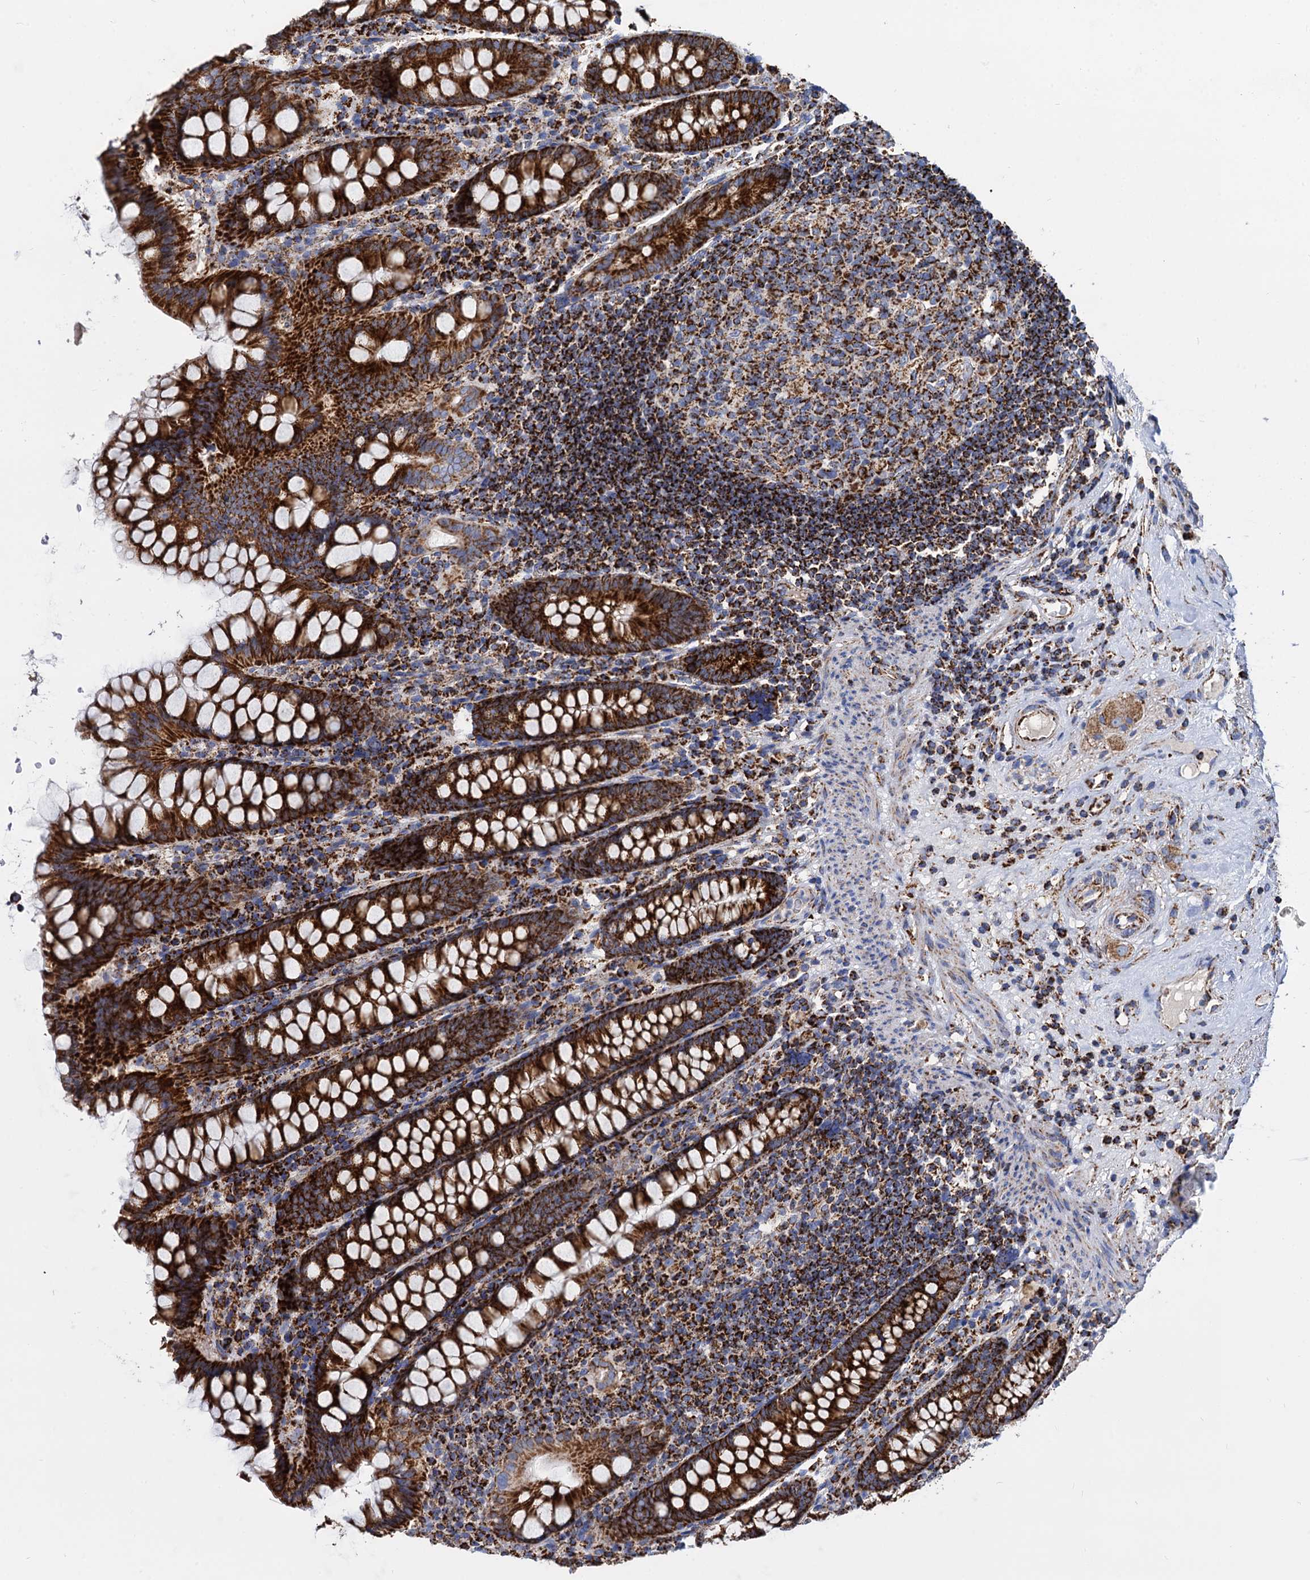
{"staining": {"intensity": "moderate", "quantity": "25%-75%", "location": "cytoplasmic/membranous"}, "tissue": "colon", "cell_type": "Endothelial cells", "image_type": "normal", "snomed": [{"axis": "morphology", "description": "Normal tissue, NOS"}, {"axis": "topography", "description": "Colon"}], "caption": "The photomicrograph displays immunohistochemical staining of normal colon. There is moderate cytoplasmic/membranous staining is seen in about 25%-75% of endothelial cells. (IHC, brightfield microscopy, high magnification).", "gene": "TIMM10", "patient": {"sex": "female", "age": 79}}